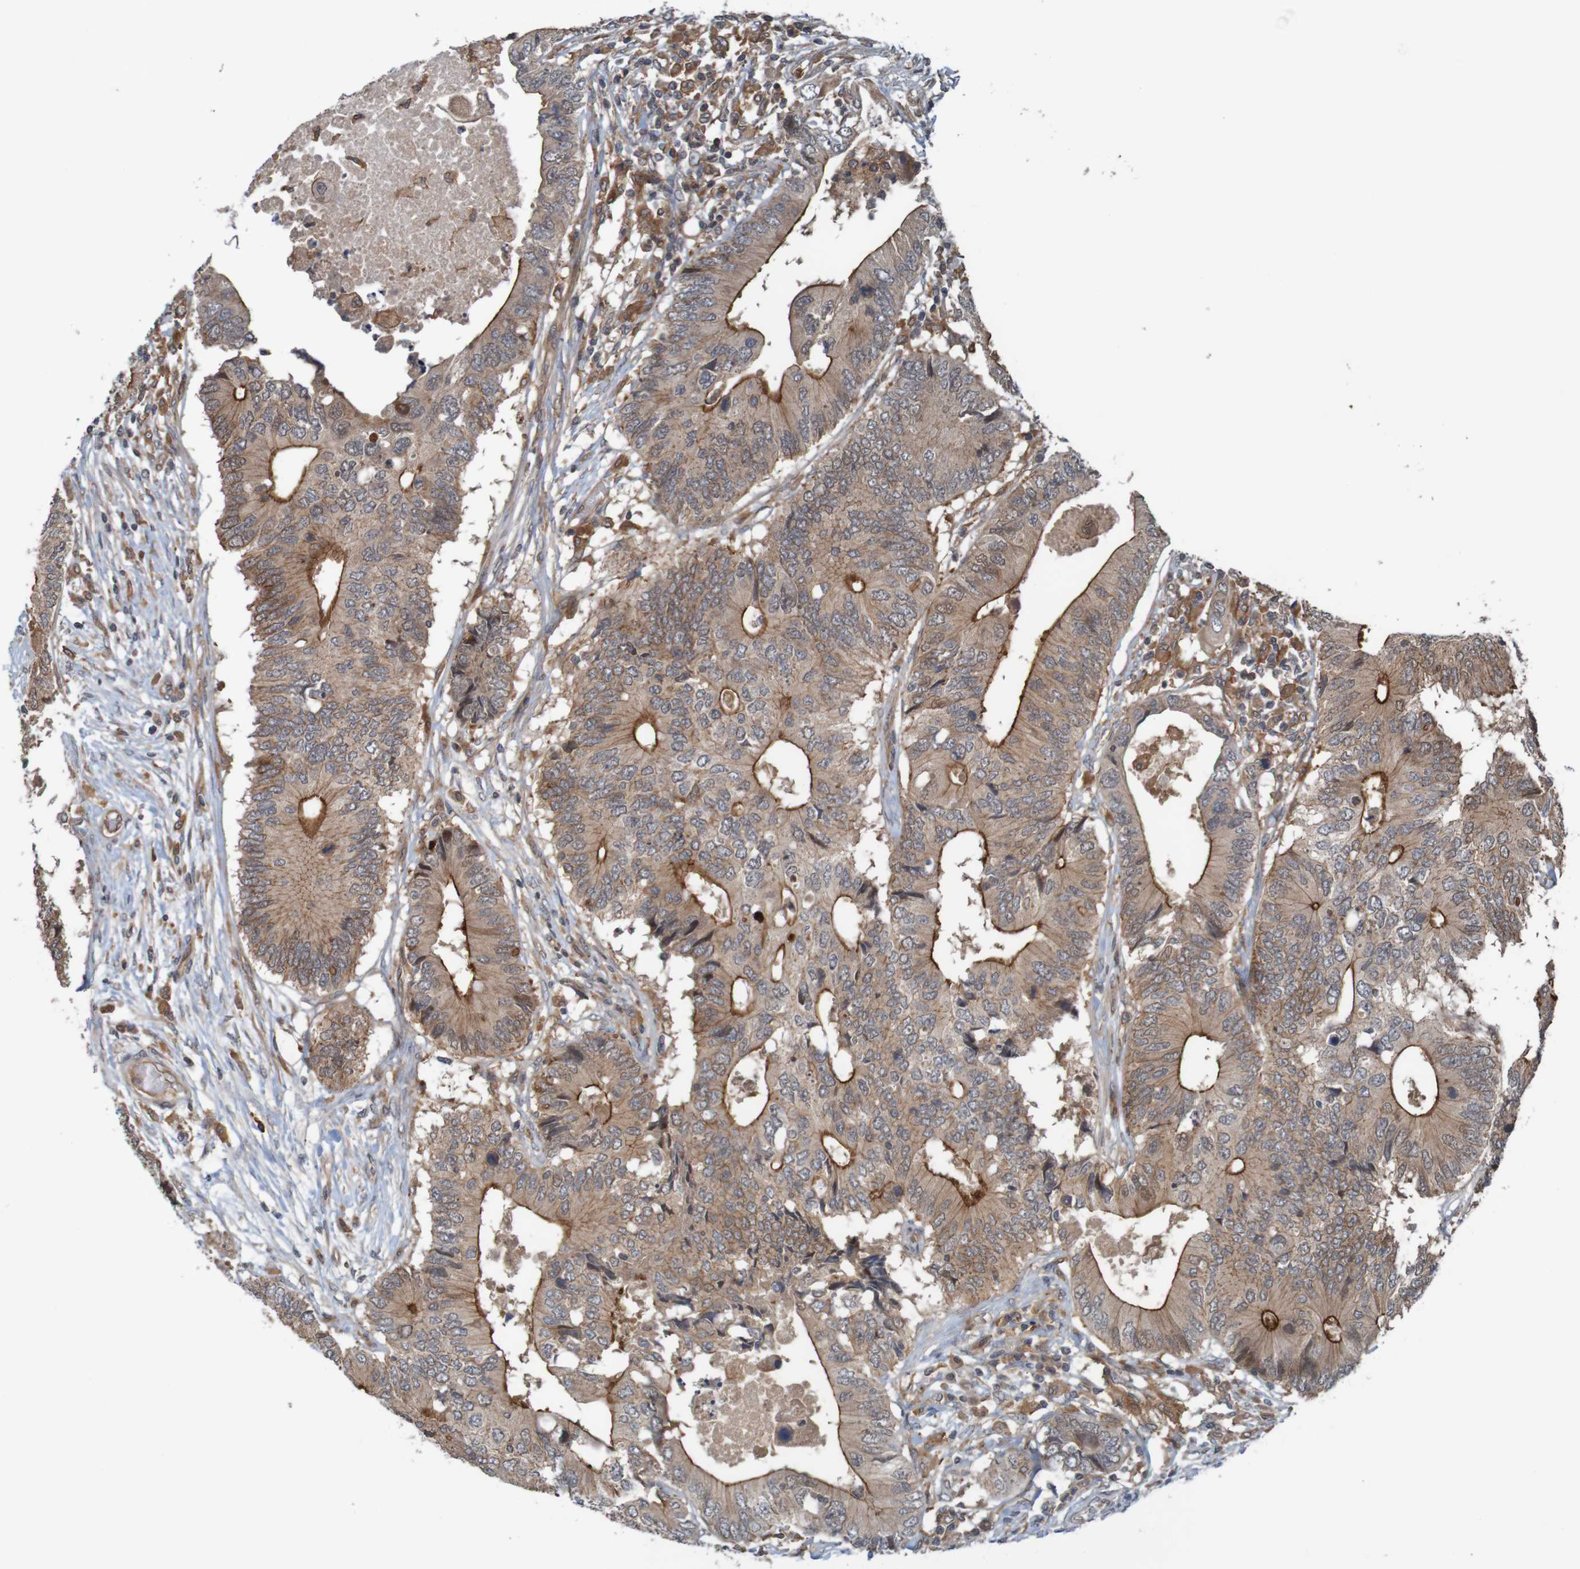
{"staining": {"intensity": "moderate", "quantity": ">75%", "location": "cytoplasmic/membranous"}, "tissue": "colorectal cancer", "cell_type": "Tumor cells", "image_type": "cancer", "snomed": [{"axis": "morphology", "description": "Adenocarcinoma, NOS"}, {"axis": "topography", "description": "Colon"}], "caption": "Immunohistochemical staining of human colorectal cancer shows medium levels of moderate cytoplasmic/membranous expression in approximately >75% of tumor cells.", "gene": "ARHGEF11", "patient": {"sex": "male", "age": 71}}